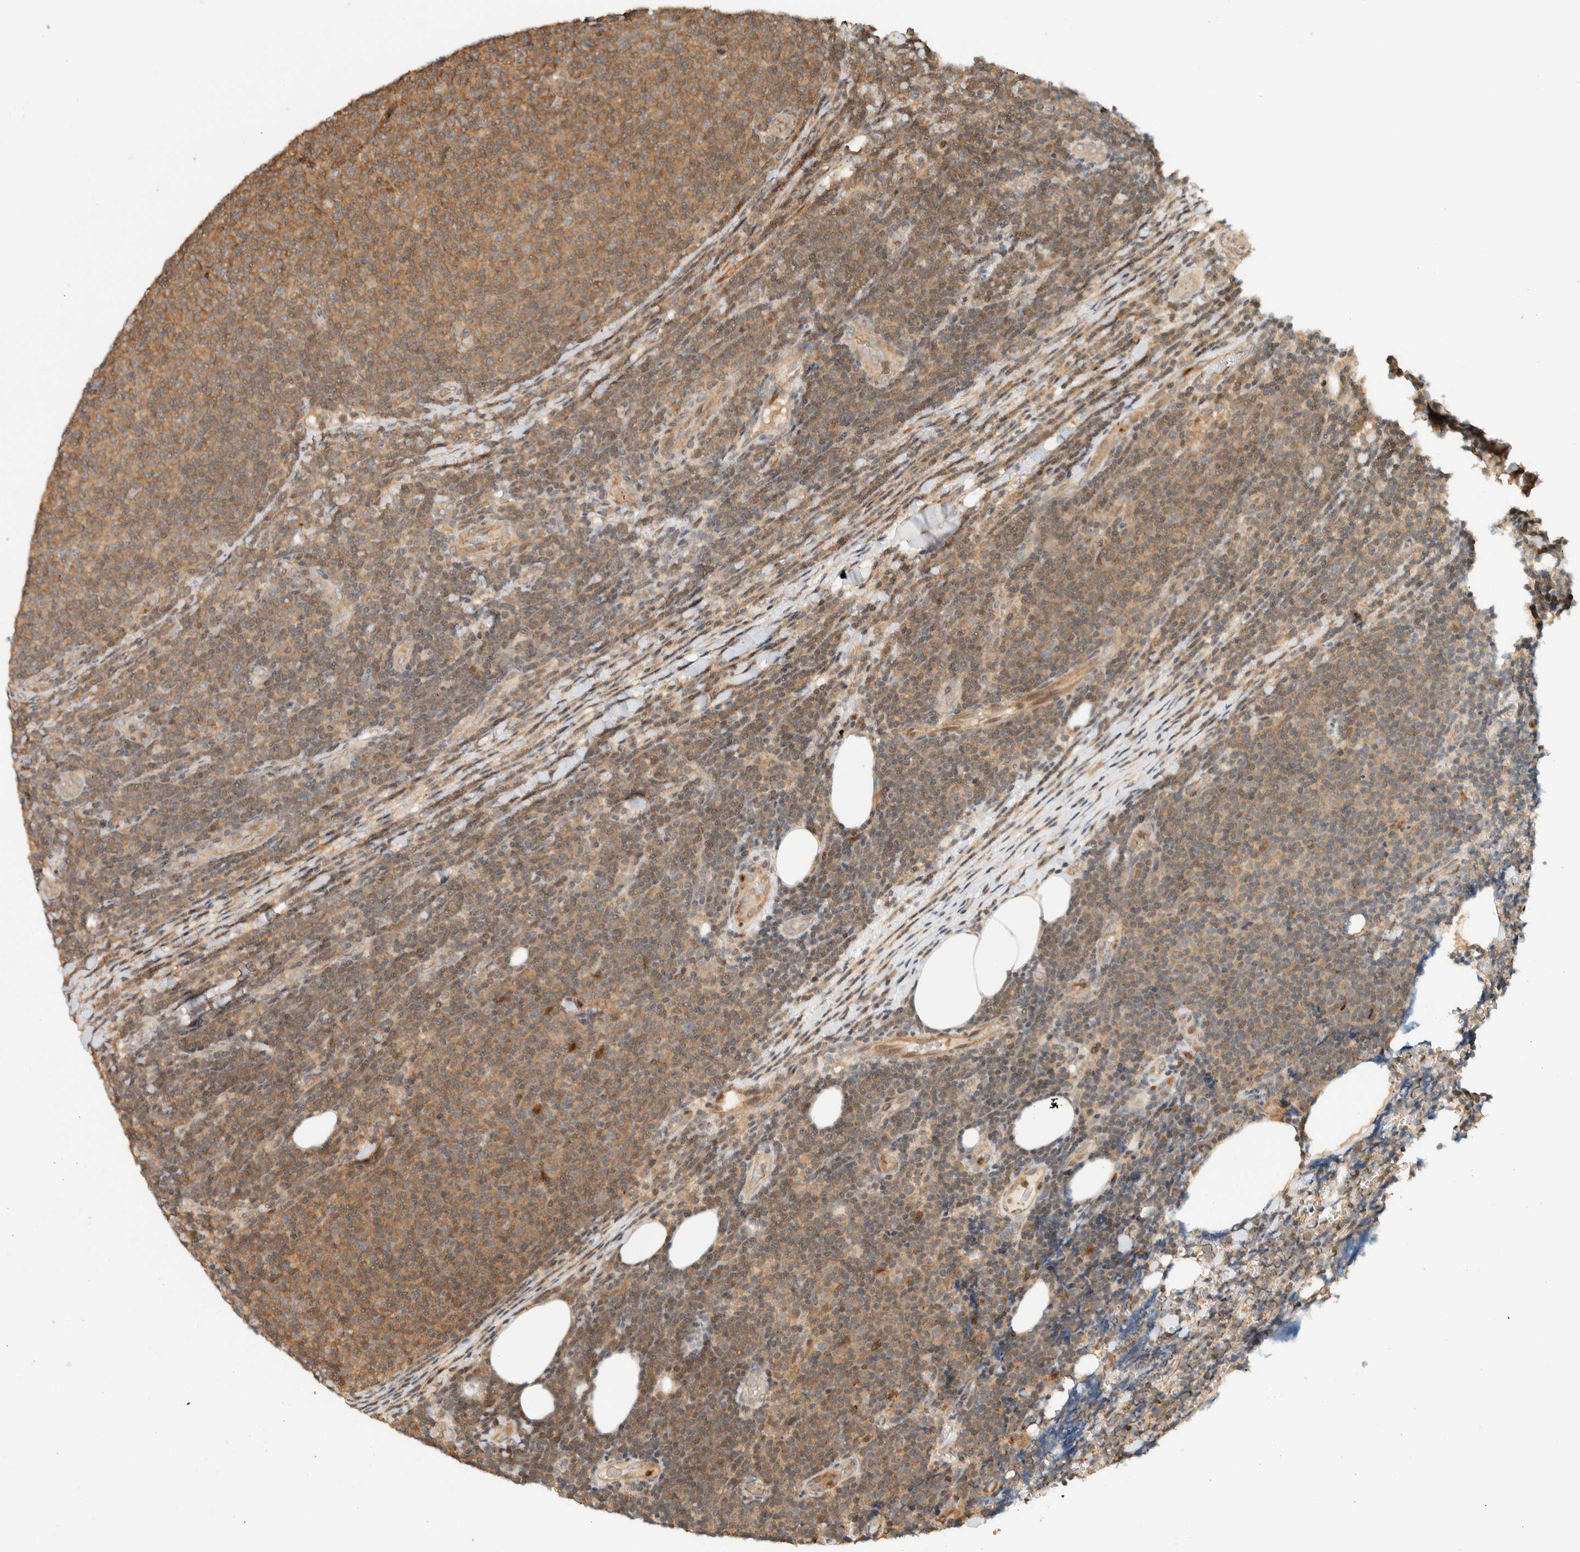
{"staining": {"intensity": "moderate", "quantity": ">75%", "location": "cytoplasmic/membranous"}, "tissue": "lymphoma", "cell_type": "Tumor cells", "image_type": "cancer", "snomed": [{"axis": "morphology", "description": "Malignant lymphoma, non-Hodgkin's type, Low grade"}, {"axis": "topography", "description": "Lymph node"}], "caption": "Immunohistochemistry staining of low-grade malignant lymphoma, non-Hodgkin's type, which exhibits medium levels of moderate cytoplasmic/membranous positivity in approximately >75% of tumor cells indicating moderate cytoplasmic/membranous protein staining. The staining was performed using DAB (brown) for protein detection and nuclei were counterstained in hematoxylin (blue).", "gene": "ARFGEF1", "patient": {"sex": "male", "age": 66}}